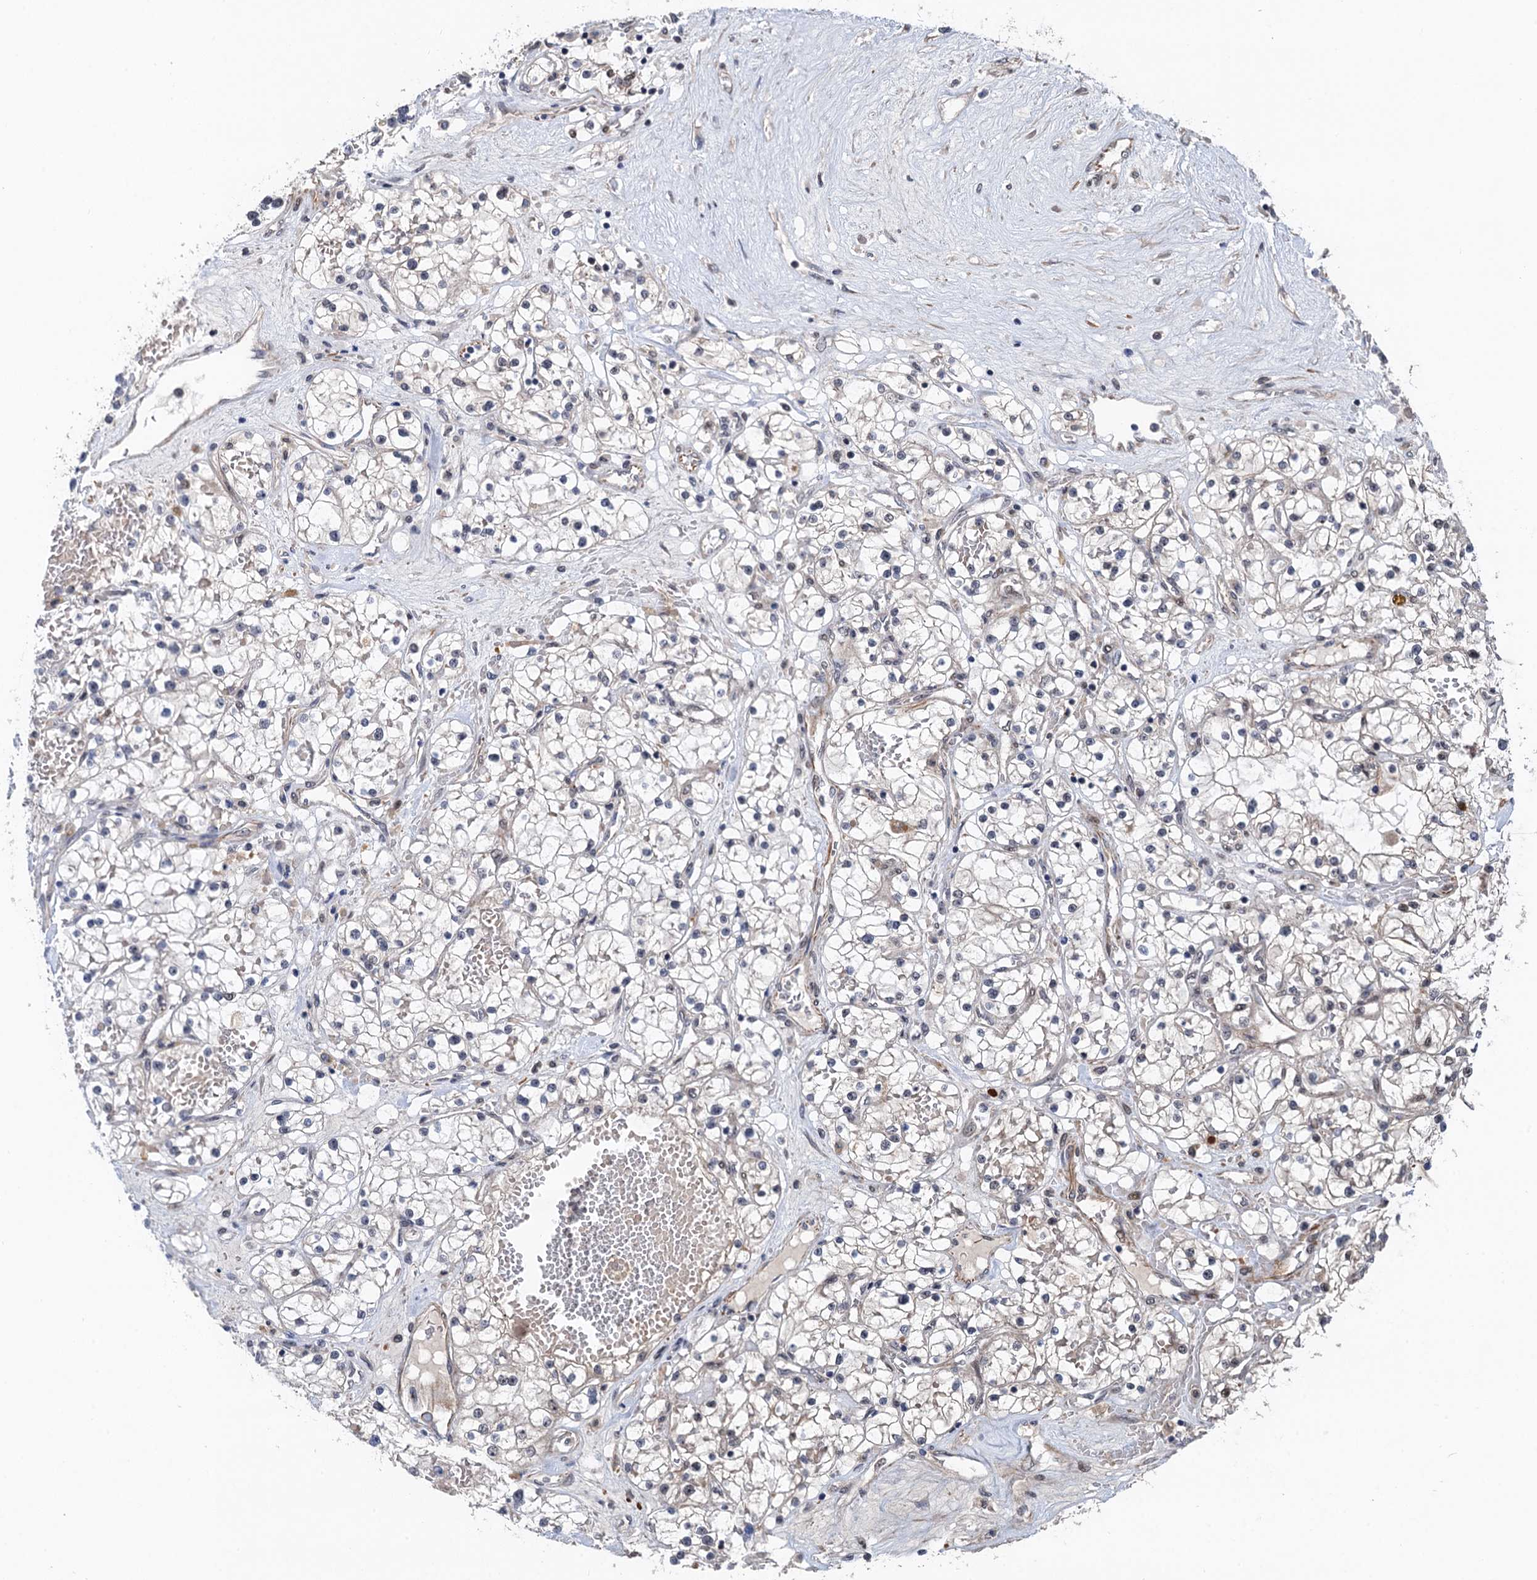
{"staining": {"intensity": "negative", "quantity": "none", "location": "none"}, "tissue": "renal cancer", "cell_type": "Tumor cells", "image_type": "cancer", "snomed": [{"axis": "morphology", "description": "Normal tissue, NOS"}, {"axis": "morphology", "description": "Adenocarcinoma, NOS"}, {"axis": "topography", "description": "Kidney"}], "caption": "Image shows no significant protein expression in tumor cells of adenocarcinoma (renal). The staining was performed using DAB (3,3'-diaminobenzidine) to visualize the protein expression in brown, while the nuclei were stained in blue with hematoxylin (Magnification: 20x).", "gene": "TTC31", "patient": {"sex": "male", "age": 68}}